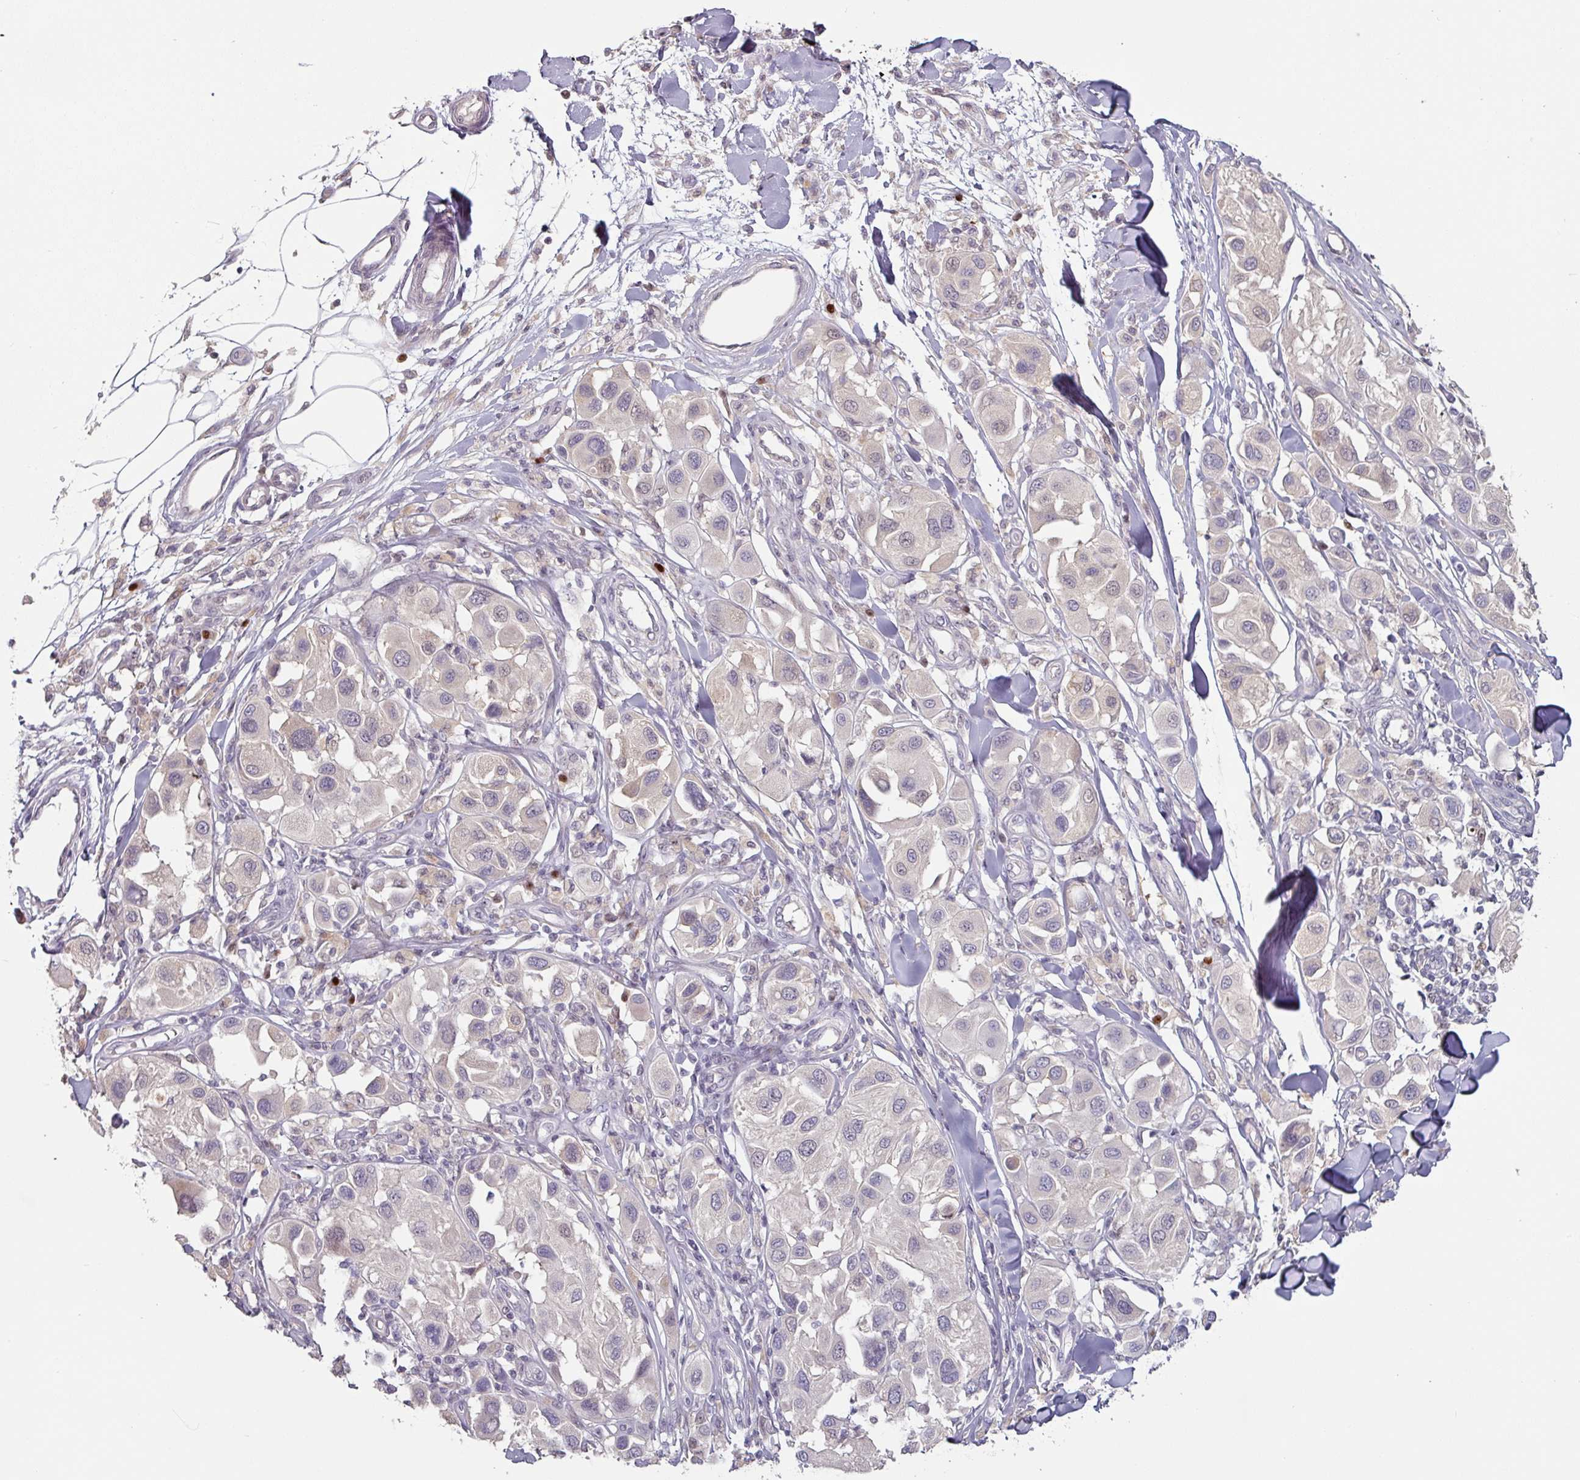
{"staining": {"intensity": "negative", "quantity": "none", "location": "none"}, "tissue": "melanoma", "cell_type": "Tumor cells", "image_type": "cancer", "snomed": [{"axis": "morphology", "description": "Malignant melanoma, Metastatic site"}, {"axis": "topography", "description": "Skin"}], "caption": "Immunohistochemistry (IHC) histopathology image of neoplastic tissue: malignant melanoma (metastatic site) stained with DAB exhibits no significant protein expression in tumor cells.", "gene": "ZBTB6", "patient": {"sex": "male", "age": 41}}